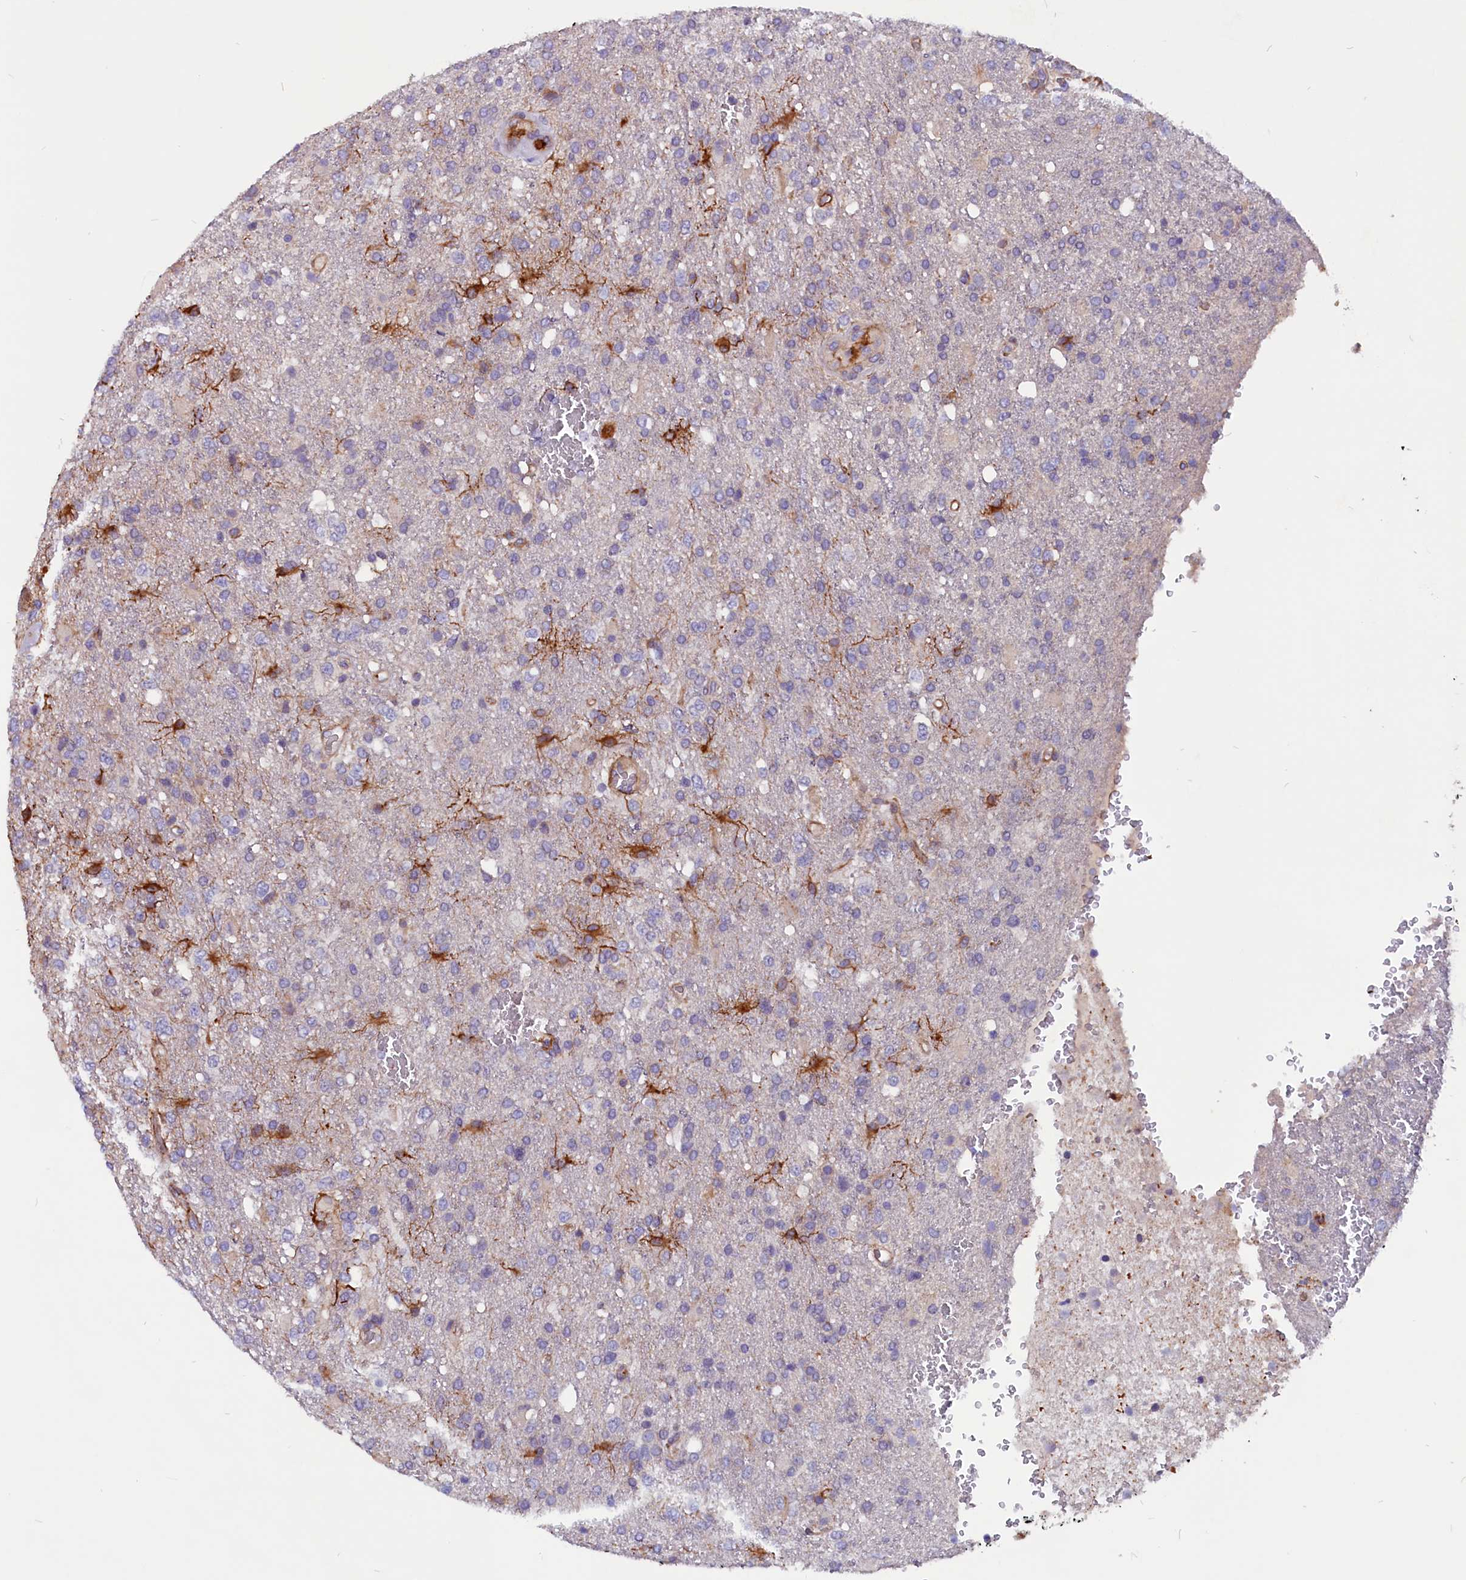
{"staining": {"intensity": "negative", "quantity": "none", "location": "none"}, "tissue": "glioma", "cell_type": "Tumor cells", "image_type": "cancer", "snomed": [{"axis": "morphology", "description": "Glioma, malignant, High grade"}, {"axis": "topography", "description": "Brain"}], "caption": "A high-resolution photomicrograph shows immunohistochemistry staining of glioma, which exhibits no significant positivity in tumor cells.", "gene": "ZNF749", "patient": {"sex": "female", "age": 74}}